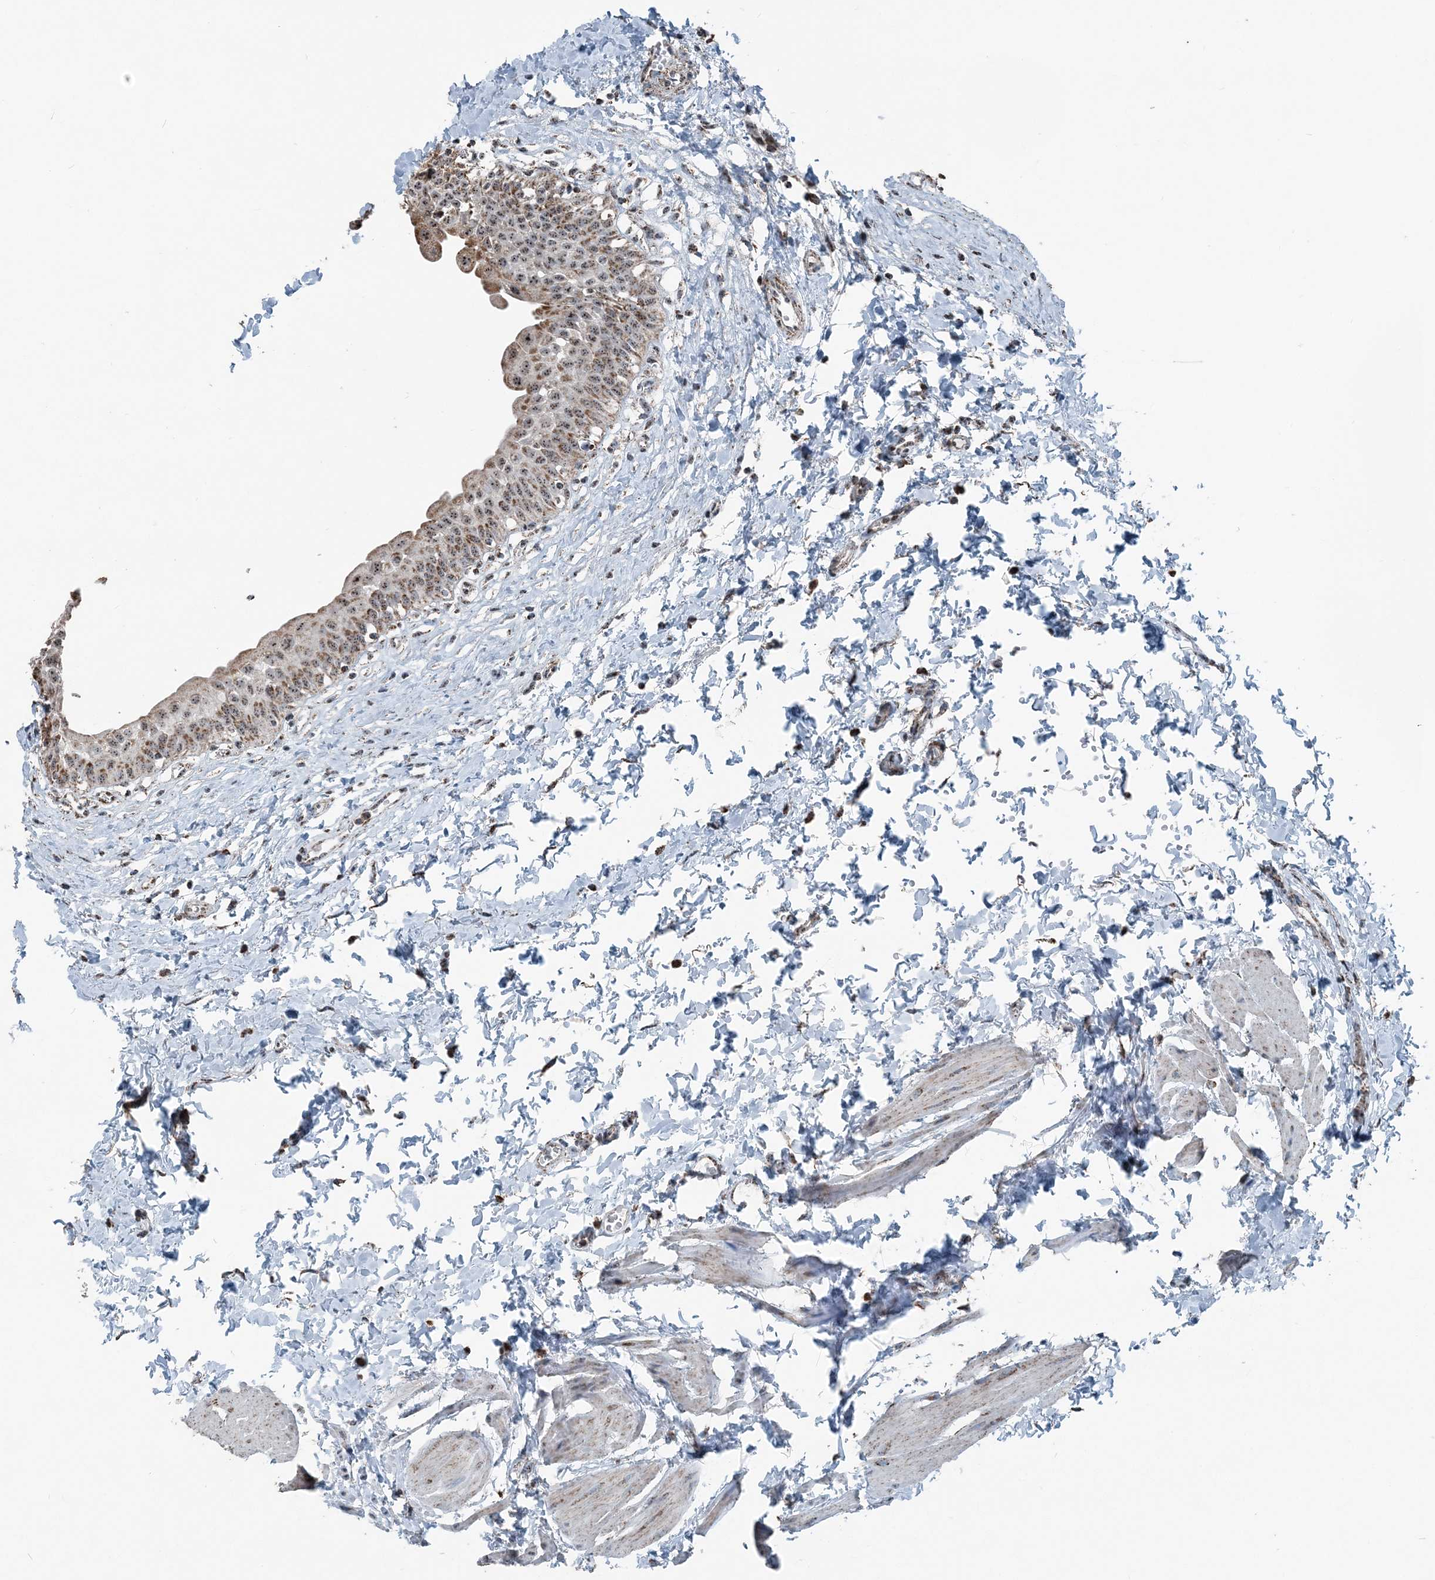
{"staining": {"intensity": "strong", "quantity": ">75%", "location": "cytoplasmic/membranous"}, "tissue": "urinary bladder", "cell_type": "Urothelial cells", "image_type": "normal", "snomed": [{"axis": "morphology", "description": "Normal tissue, NOS"}, {"axis": "topography", "description": "Urinary bladder"}], "caption": "An immunohistochemistry (IHC) micrograph of normal tissue is shown. Protein staining in brown highlights strong cytoplasmic/membranous positivity in urinary bladder within urothelial cells.", "gene": "SUCLG1", "patient": {"sex": "male", "age": 51}}